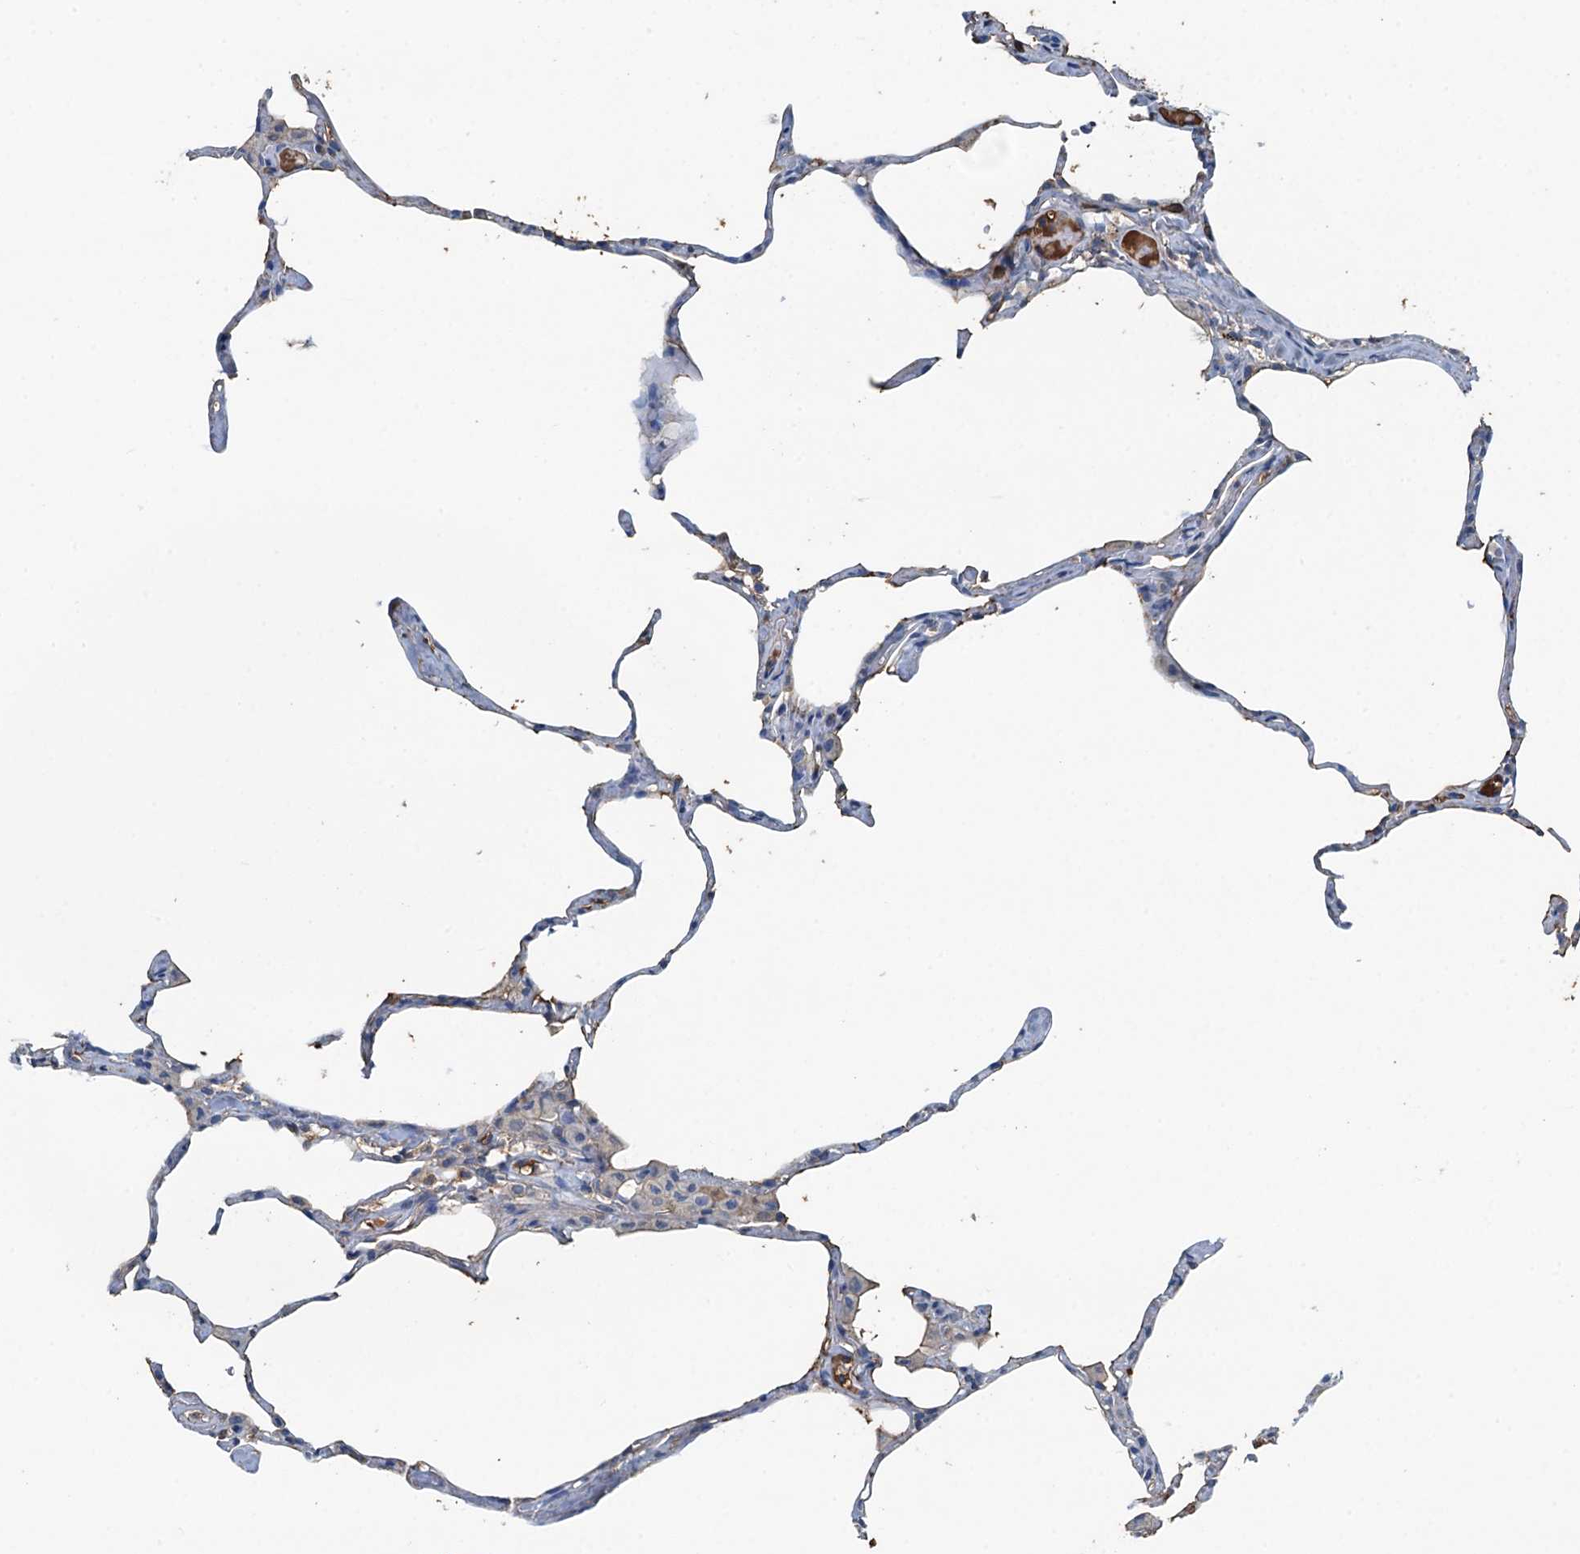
{"staining": {"intensity": "moderate", "quantity": "<25%", "location": "cytoplasmic/membranous"}, "tissue": "lung", "cell_type": "Alveolar cells", "image_type": "normal", "snomed": [{"axis": "morphology", "description": "Normal tissue, NOS"}, {"axis": "topography", "description": "Lung"}], "caption": "This histopathology image displays normal lung stained with immunohistochemistry to label a protein in brown. The cytoplasmic/membranous of alveolar cells show moderate positivity for the protein. Nuclei are counter-stained blue.", "gene": "LSM14B", "patient": {"sex": "male", "age": 65}}